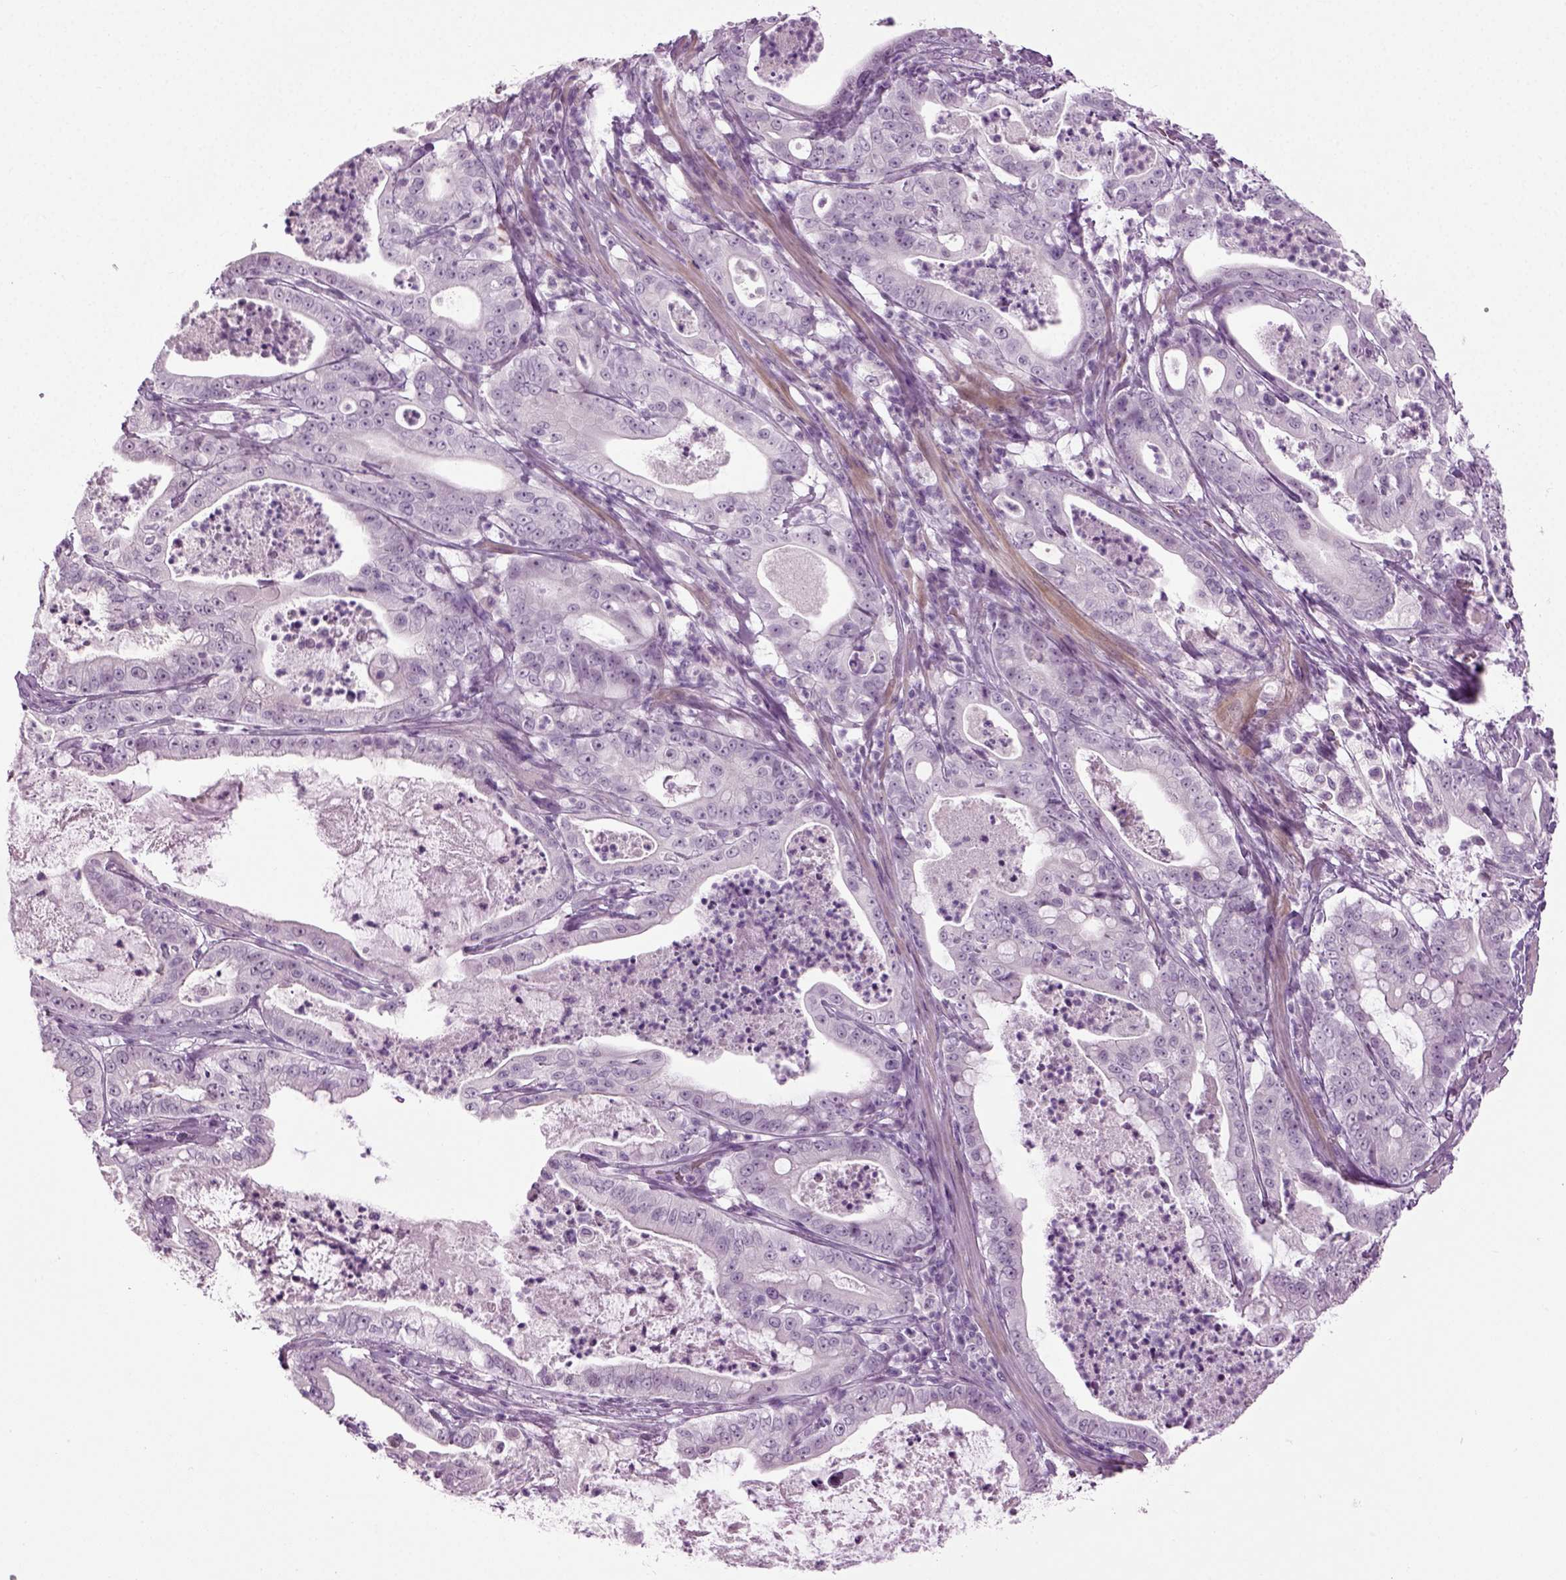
{"staining": {"intensity": "negative", "quantity": "none", "location": "none"}, "tissue": "pancreatic cancer", "cell_type": "Tumor cells", "image_type": "cancer", "snomed": [{"axis": "morphology", "description": "Adenocarcinoma, NOS"}, {"axis": "topography", "description": "Pancreas"}], "caption": "DAB (3,3'-diaminobenzidine) immunohistochemical staining of adenocarcinoma (pancreatic) exhibits no significant staining in tumor cells.", "gene": "ZC2HC1C", "patient": {"sex": "male", "age": 71}}